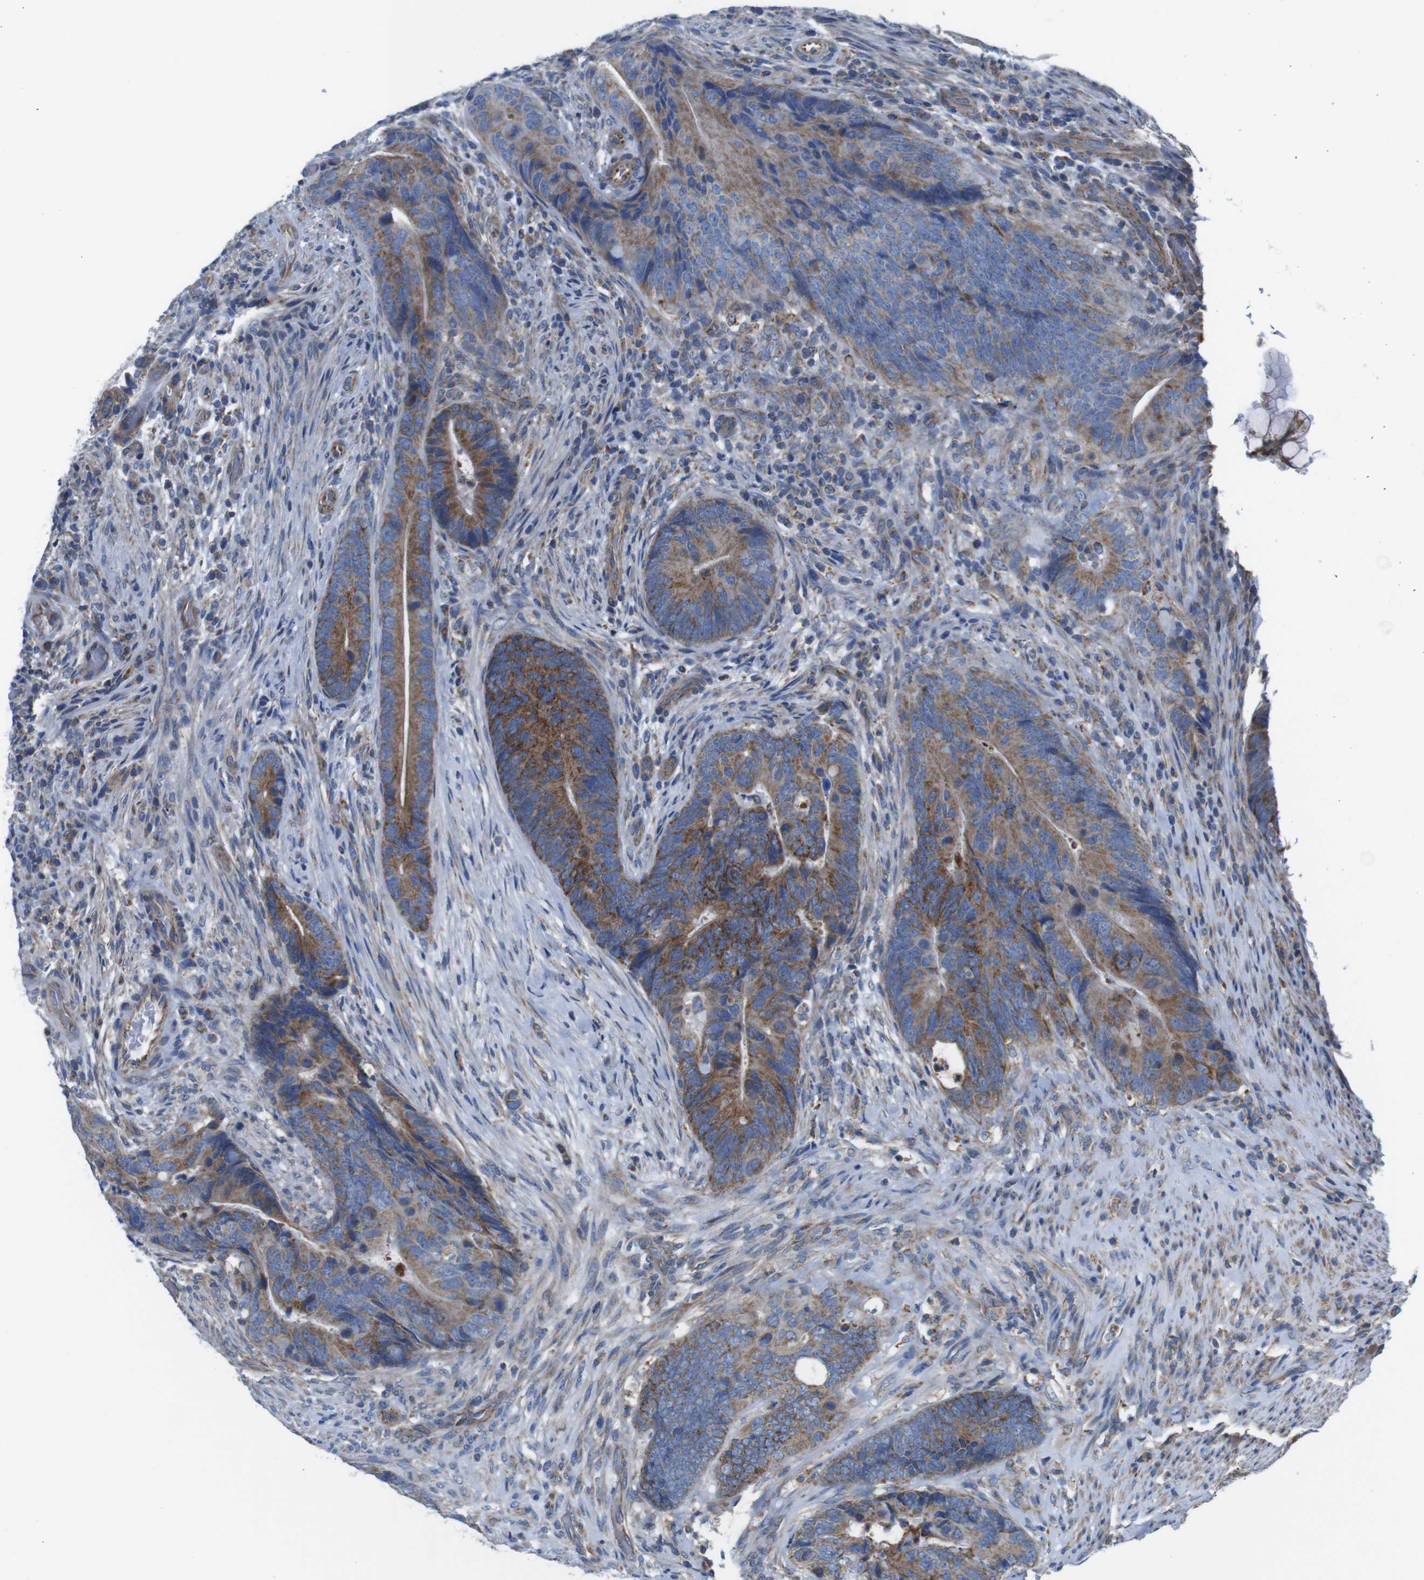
{"staining": {"intensity": "moderate", "quantity": ">75%", "location": "cytoplasmic/membranous"}, "tissue": "colorectal cancer", "cell_type": "Tumor cells", "image_type": "cancer", "snomed": [{"axis": "morphology", "description": "Normal tissue, NOS"}, {"axis": "morphology", "description": "Adenocarcinoma, NOS"}, {"axis": "topography", "description": "Colon"}], "caption": "A brown stain highlights moderate cytoplasmic/membranous staining of a protein in human colorectal cancer tumor cells.", "gene": "PDCD1LG2", "patient": {"sex": "male", "age": 56}}